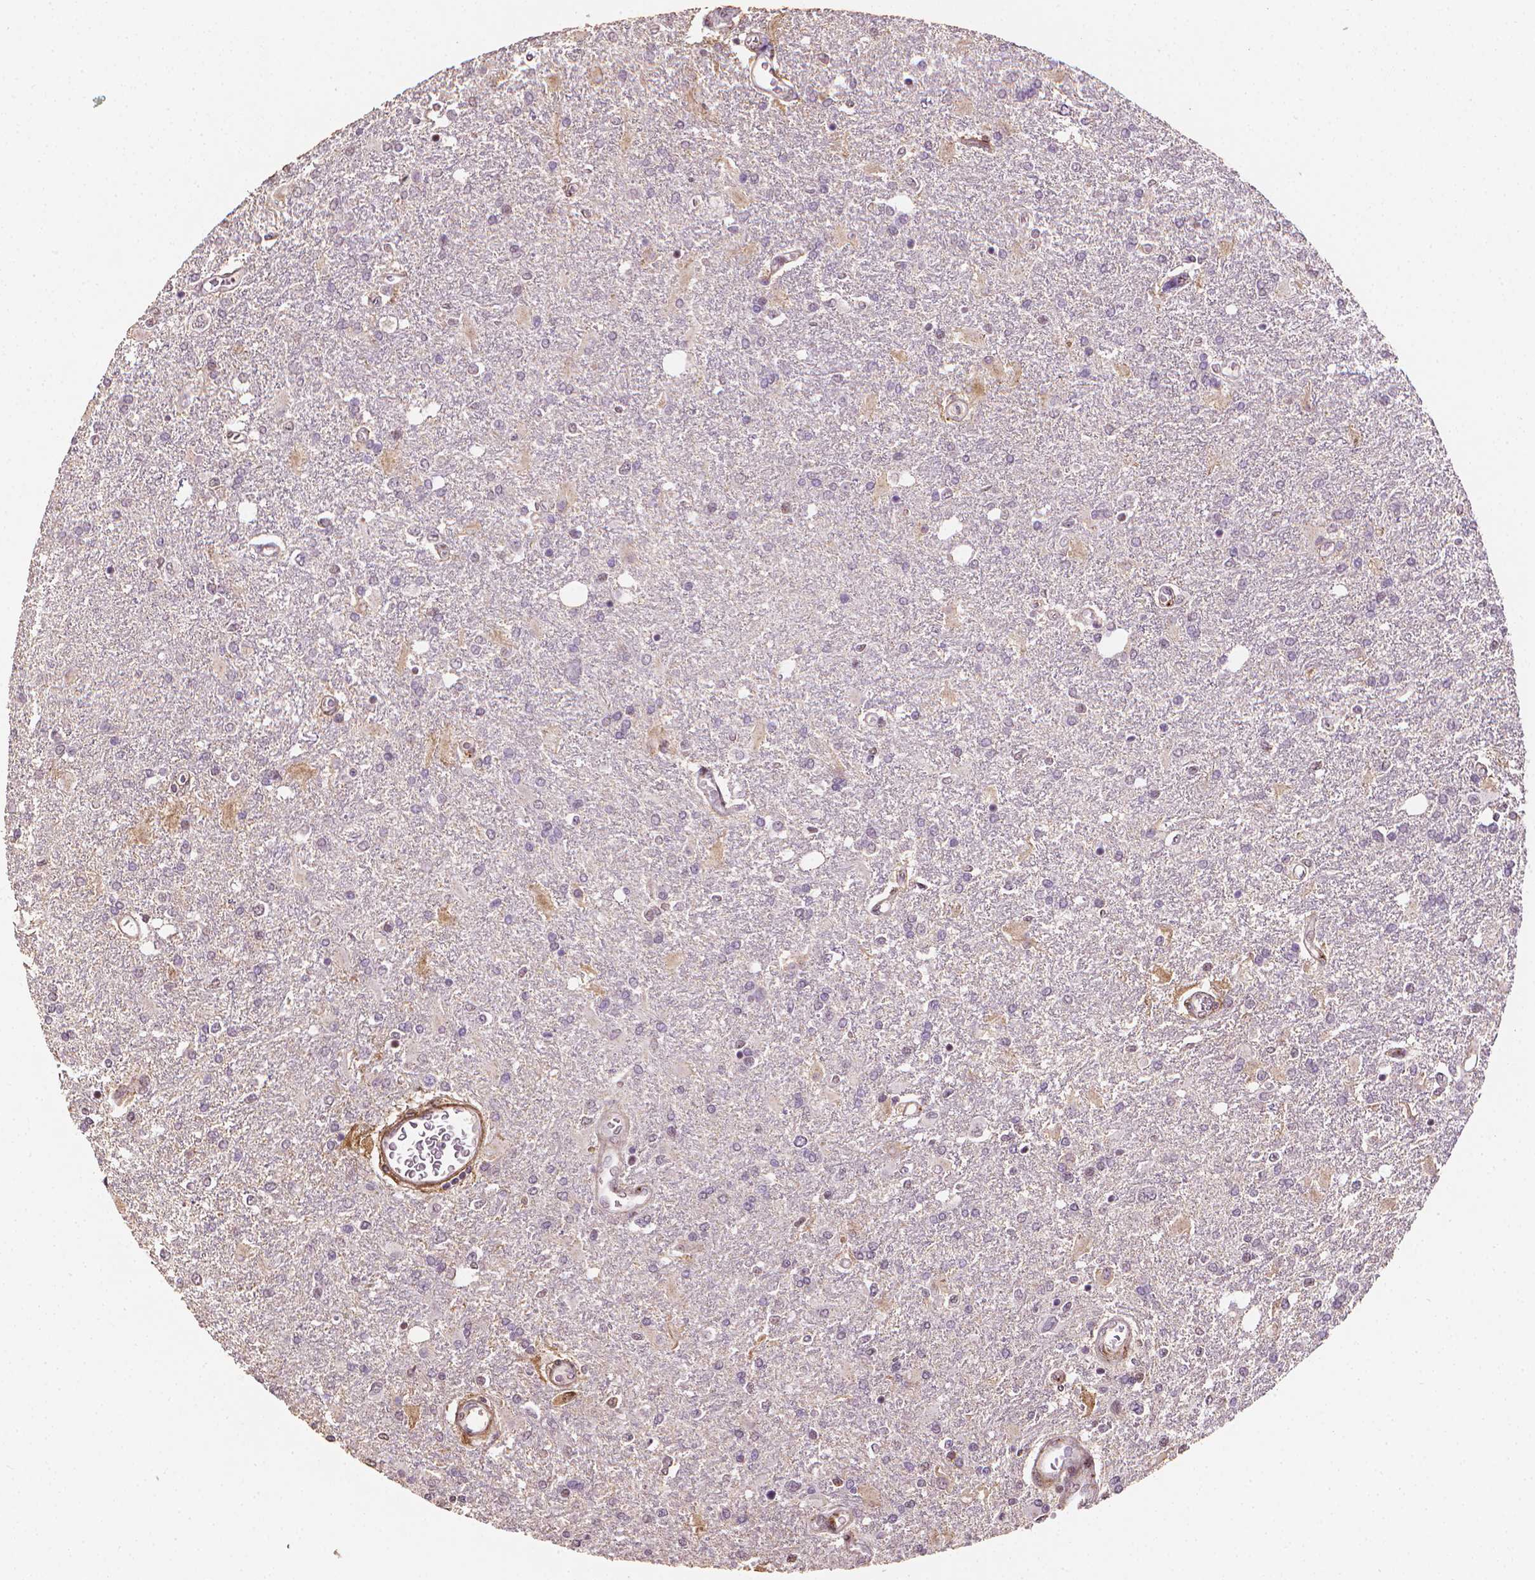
{"staining": {"intensity": "negative", "quantity": "none", "location": "none"}, "tissue": "glioma", "cell_type": "Tumor cells", "image_type": "cancer", "snomed": [{"axis": "morphology", "description": "Glioma, malignant, High grade"}, {"axis": "topography", "description": "Cerebral cortex"}], "caption": "Photomicrograph shows no protein staining in tumor cells of glioma tissue.", "gene": "DCN", "patient": {"sex": "male", "age": 79}}